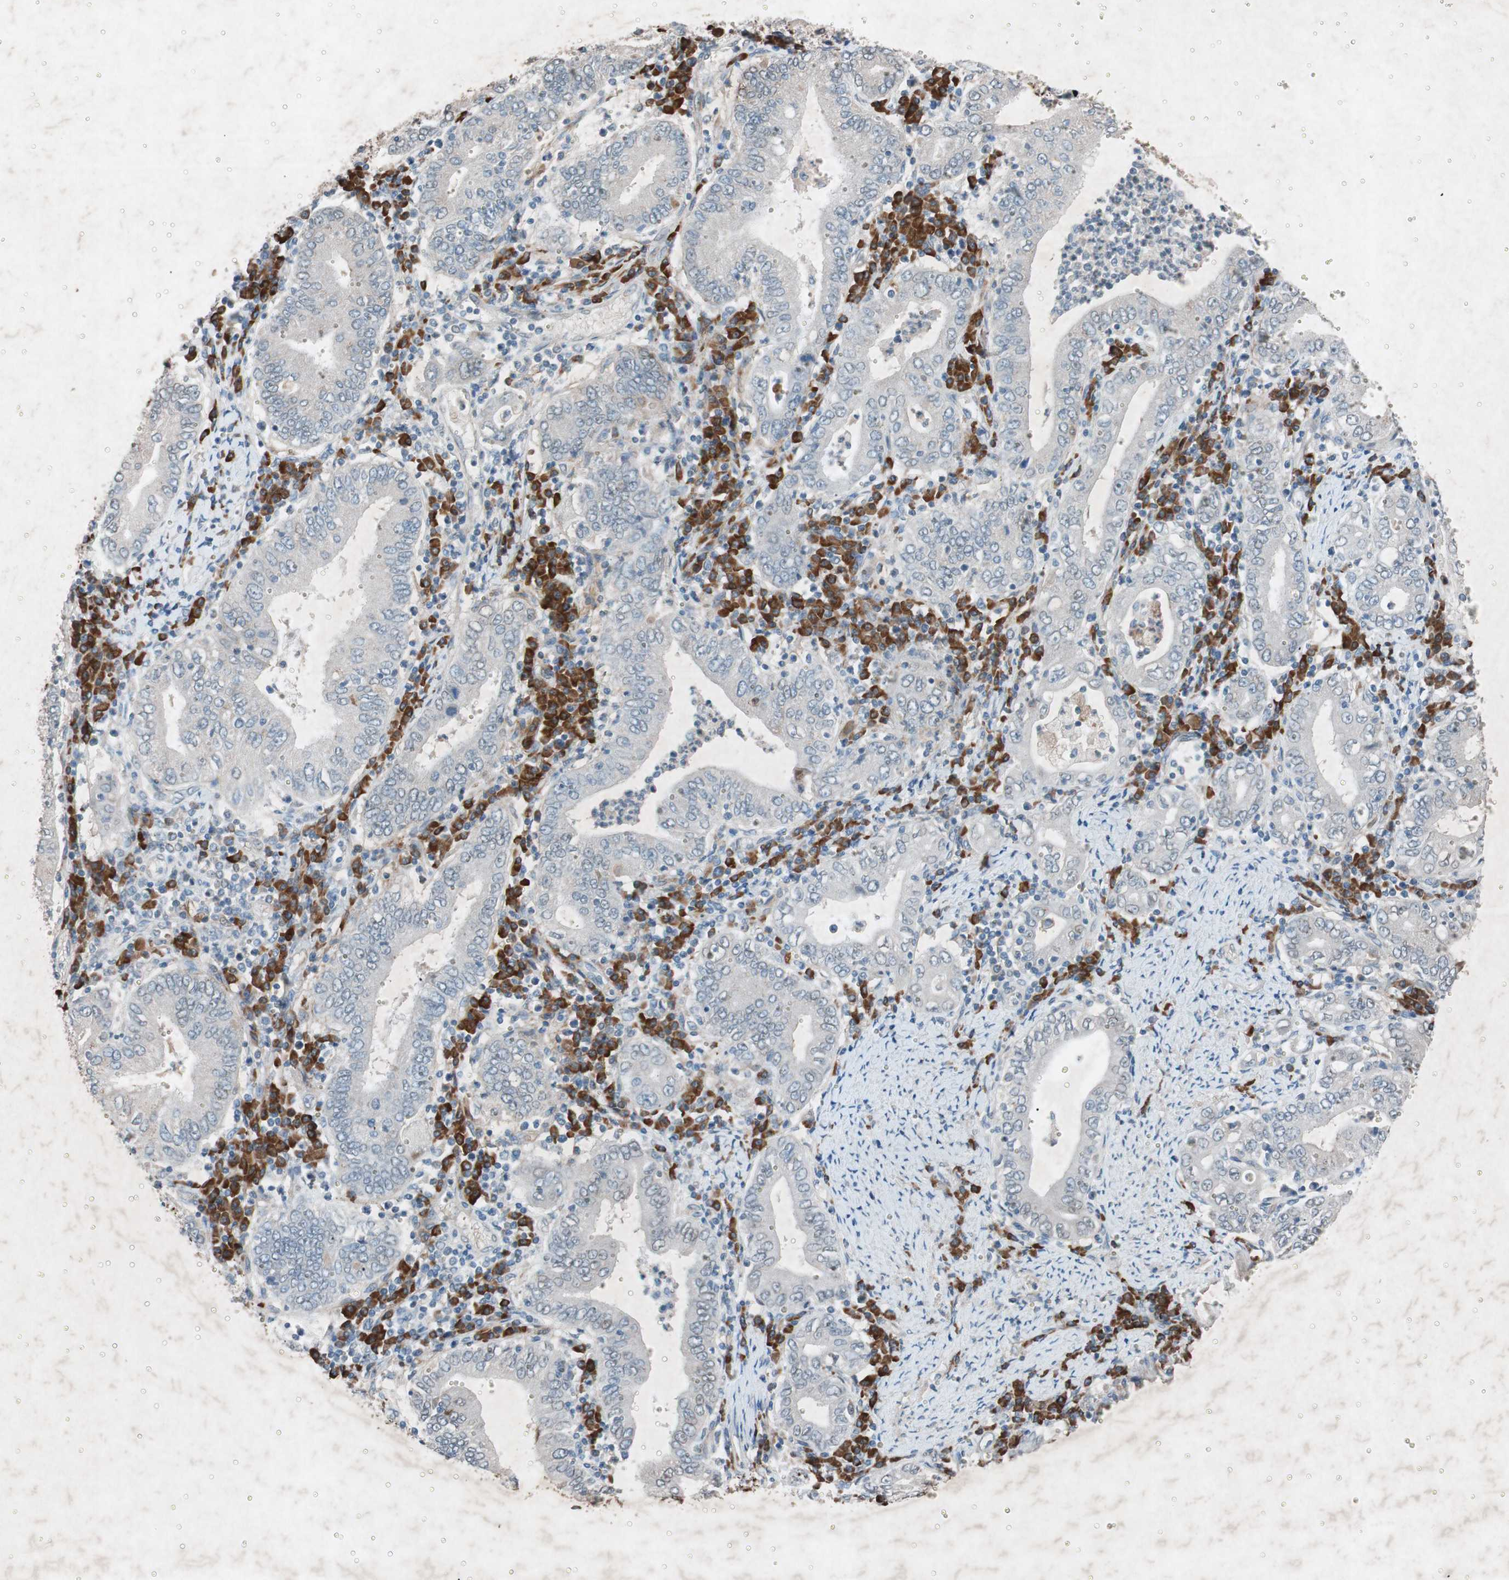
{"staining": {"intensity": "weak", "quantity": "<25%", "location": "cytoplasmic/membranous"}, "tissue": "stomach cancer", "cell_type": "Tumor cells", "image_type": "cancer", "snomed": [{"axis": "morphology", "description": "Normal tissue, NOS"}, {"axis": "morphology", "description": "Adenocarcinoma, NOS"}, {"axis": "topography", "description": "Esophagus"}, {"axis": "topography", "description": "Stomach, upper"}, {"axis": "topography", "description": "Peripheral nerve tissue"}], "caption": "Immunohistochemical staining of adenocarcinoma (stomach) demonstrates no significant staining in tumor cells.", "gene": "GRB7", "patient": {"sex": "male", "age": 62}}